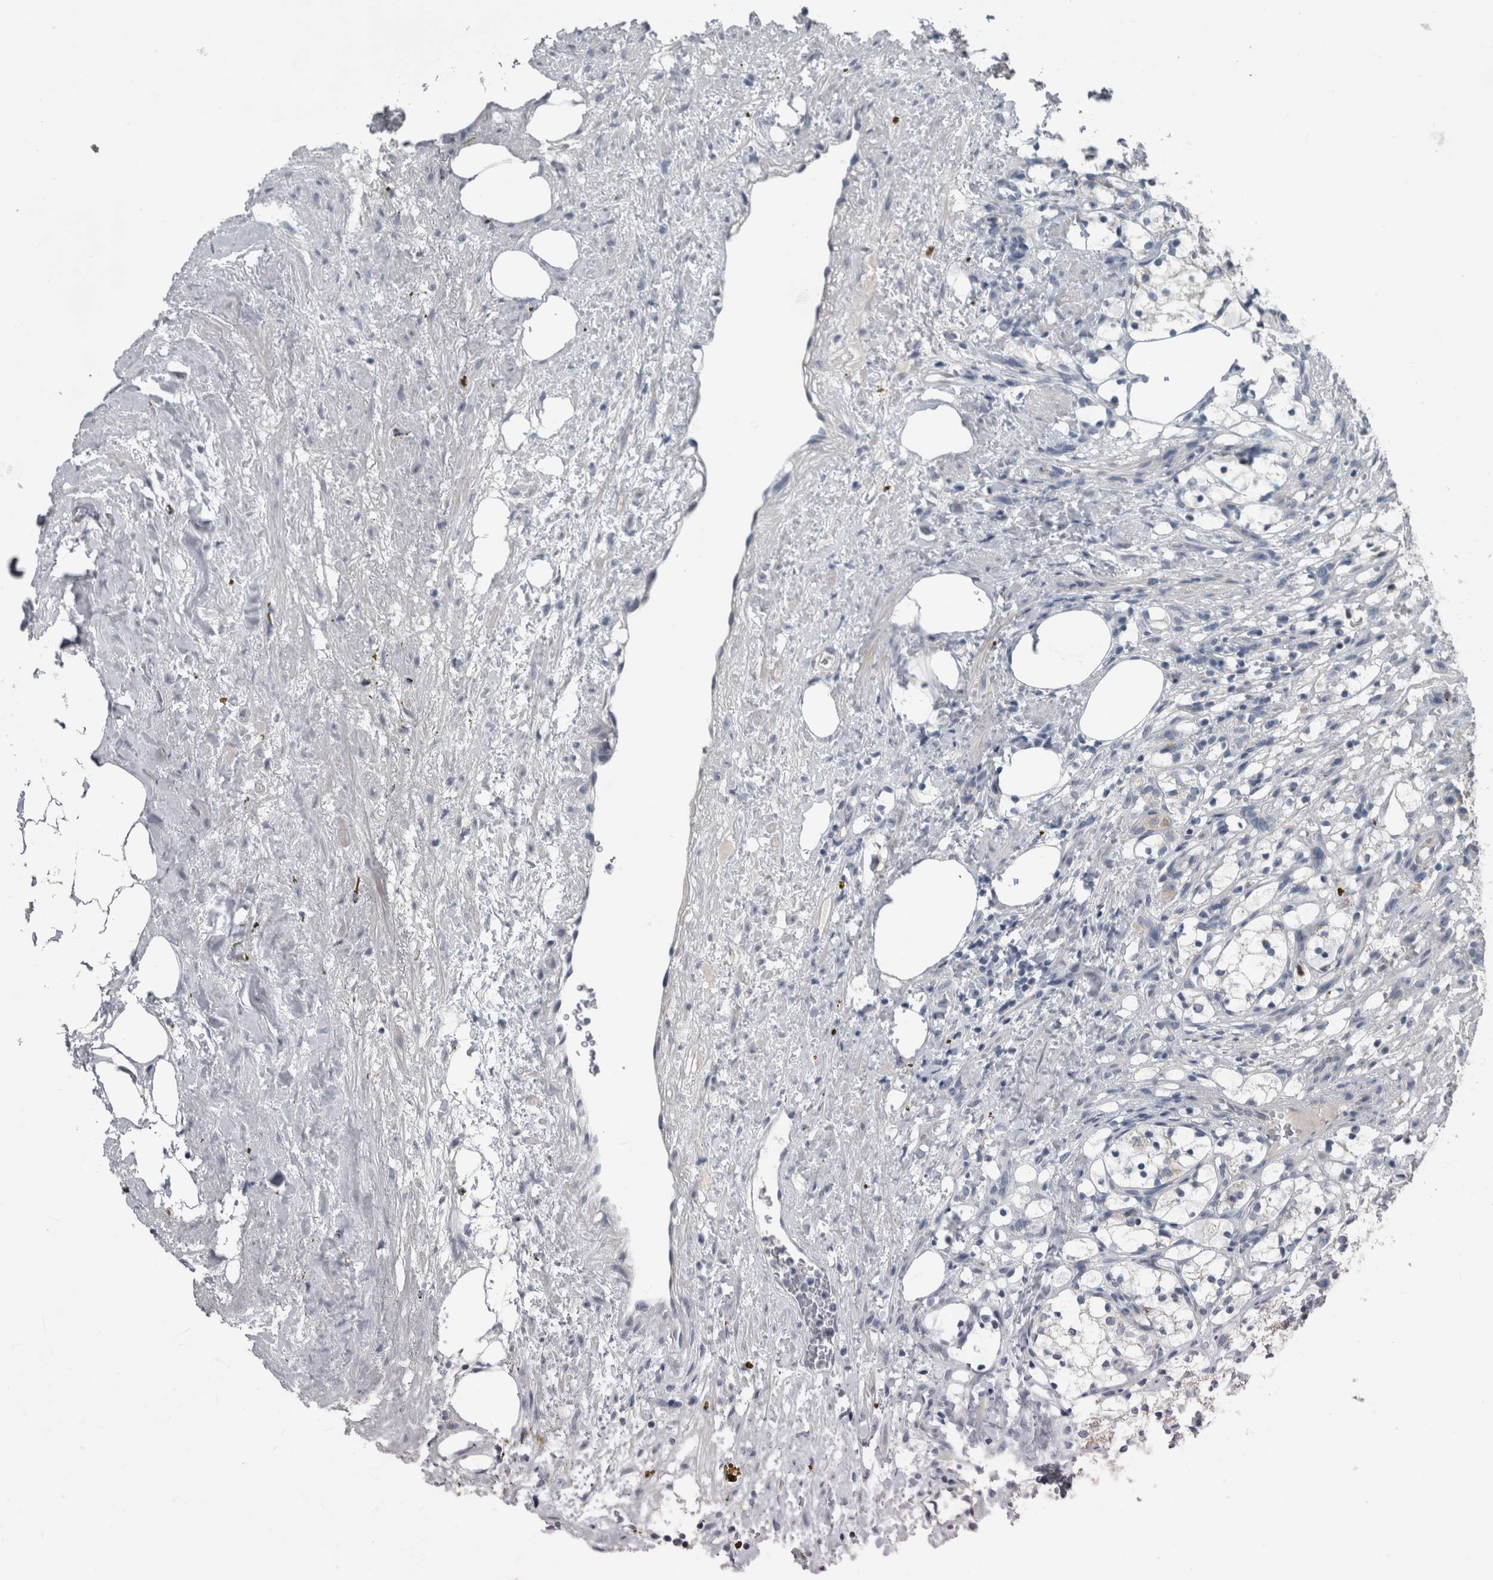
{"staining": {"intensity": "negative", "quantity": "none", "location": "none"}, "tissue": "renal cancer", "cell_type": "Tumor cells", "image_type": "cancer", "snomed": [{"axis": "morphology", "description": "Adenocarcinoma, NOS"}, {"axis": "topography", "description": "Kidney"}], "caption": "Immunohistochemical staining of renal cancer (adenocarcinoma) demonstrates no significant expression in tumor cells.", "gene": "KRT20", "patient": {"sex": "female", "age": 69}}